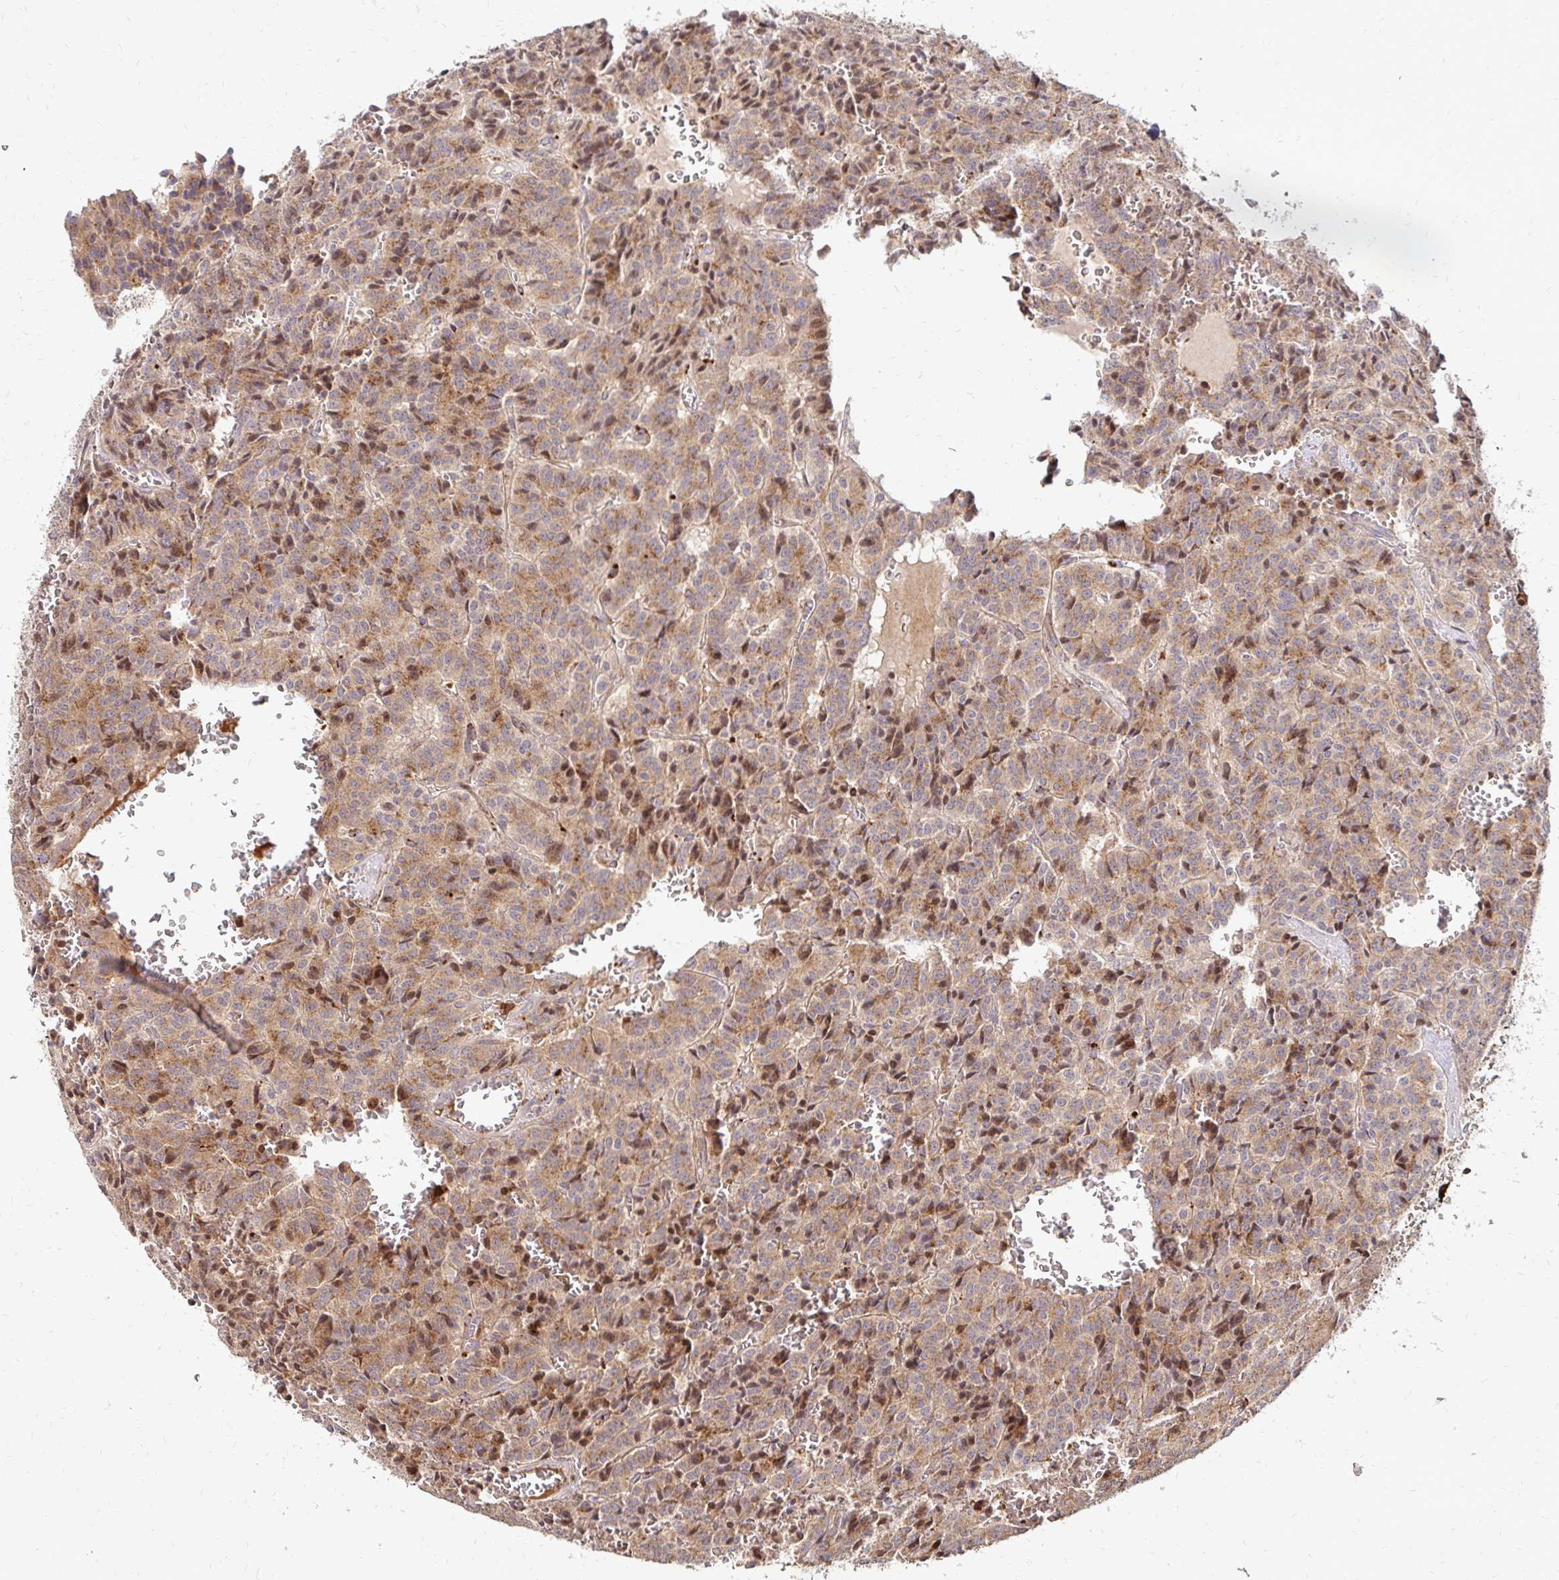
{"staining": {"intensity": "moderate", "quantity": "25%-75%", "location": "cytoplasmic/membranous,nuclear"}, "tissue": "carcinoid", "cell_type": "Tumor cells", "image_type": "cancer", "snomed": [{"axis": "morphology", "description": "Carcinoid, malignant, NOS"}, {"axis": "topography", "description": "Lung"}], "caption": "Carcinoid was stained to show a protein in brown. There is medium levels of moderate cytoplasmic/membranous and nuclear staining in about 25%-75% of tumor cells. (IHC, brightfield microscopy, high magnification).", "gene": "IDUA", "patient": {"sex": "male", "age": 70}}